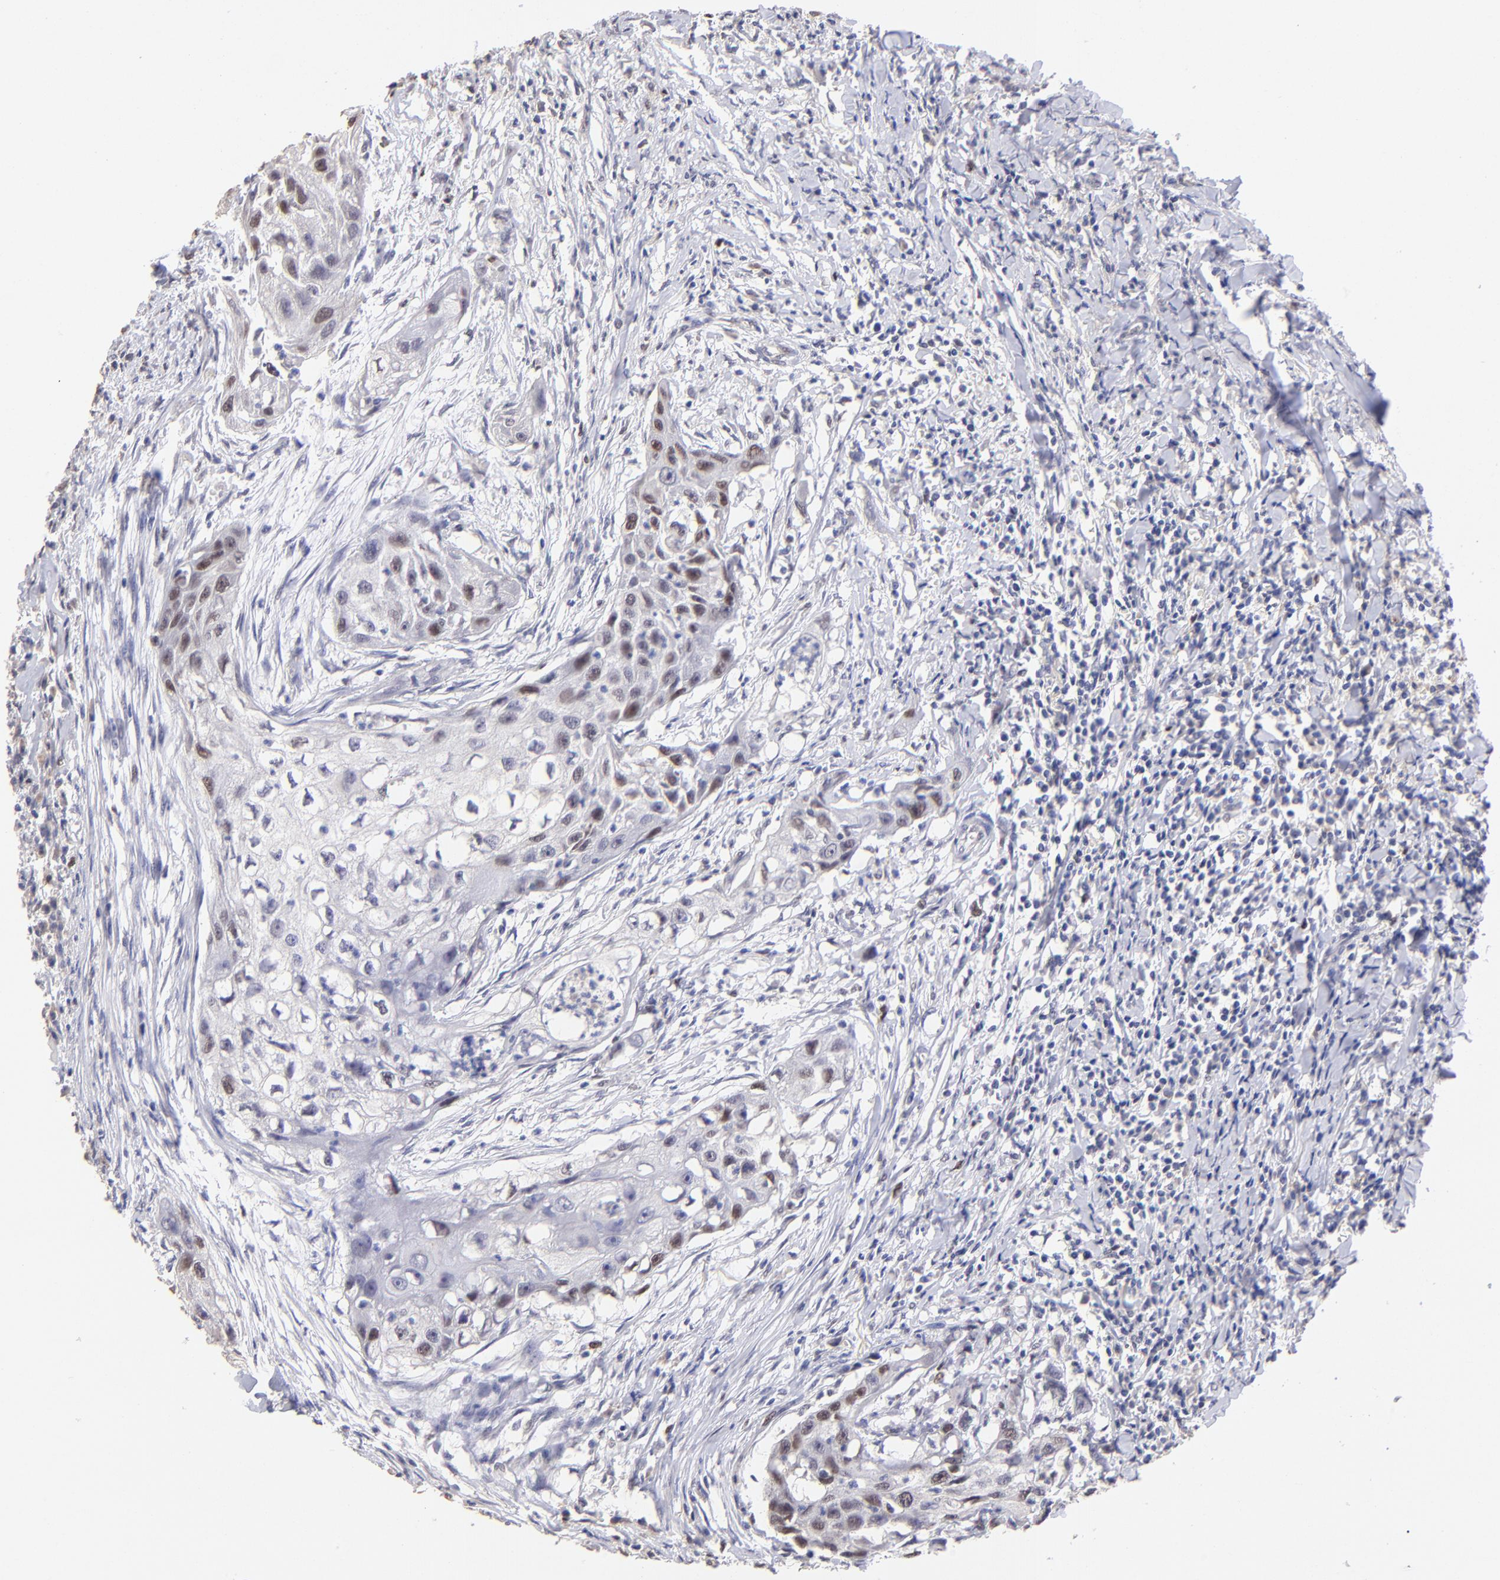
{"staining": {"intensity": "moderate", "quantity": "25%-75%", "location": "nuclear"}, "tissue": "head and neck cancer", "cell_type": "Tumor cells", "image_type": "cancer", "snomed": [{"axis": "morphology", "description": "Squamous cell carcinoma, NOS"}, {"axis": "topography", "description": "Head-Neck"}], "caption": "Immunohistochemistry (IHC) photomicrograph of head and neck cancer stained for a protein (brown), which displays medium levels of moderate nuclear expression in approximately 25%-75% of tumor cells.", "gene": "DNMT1", "patient": {"sex": "male", "age": 64}}